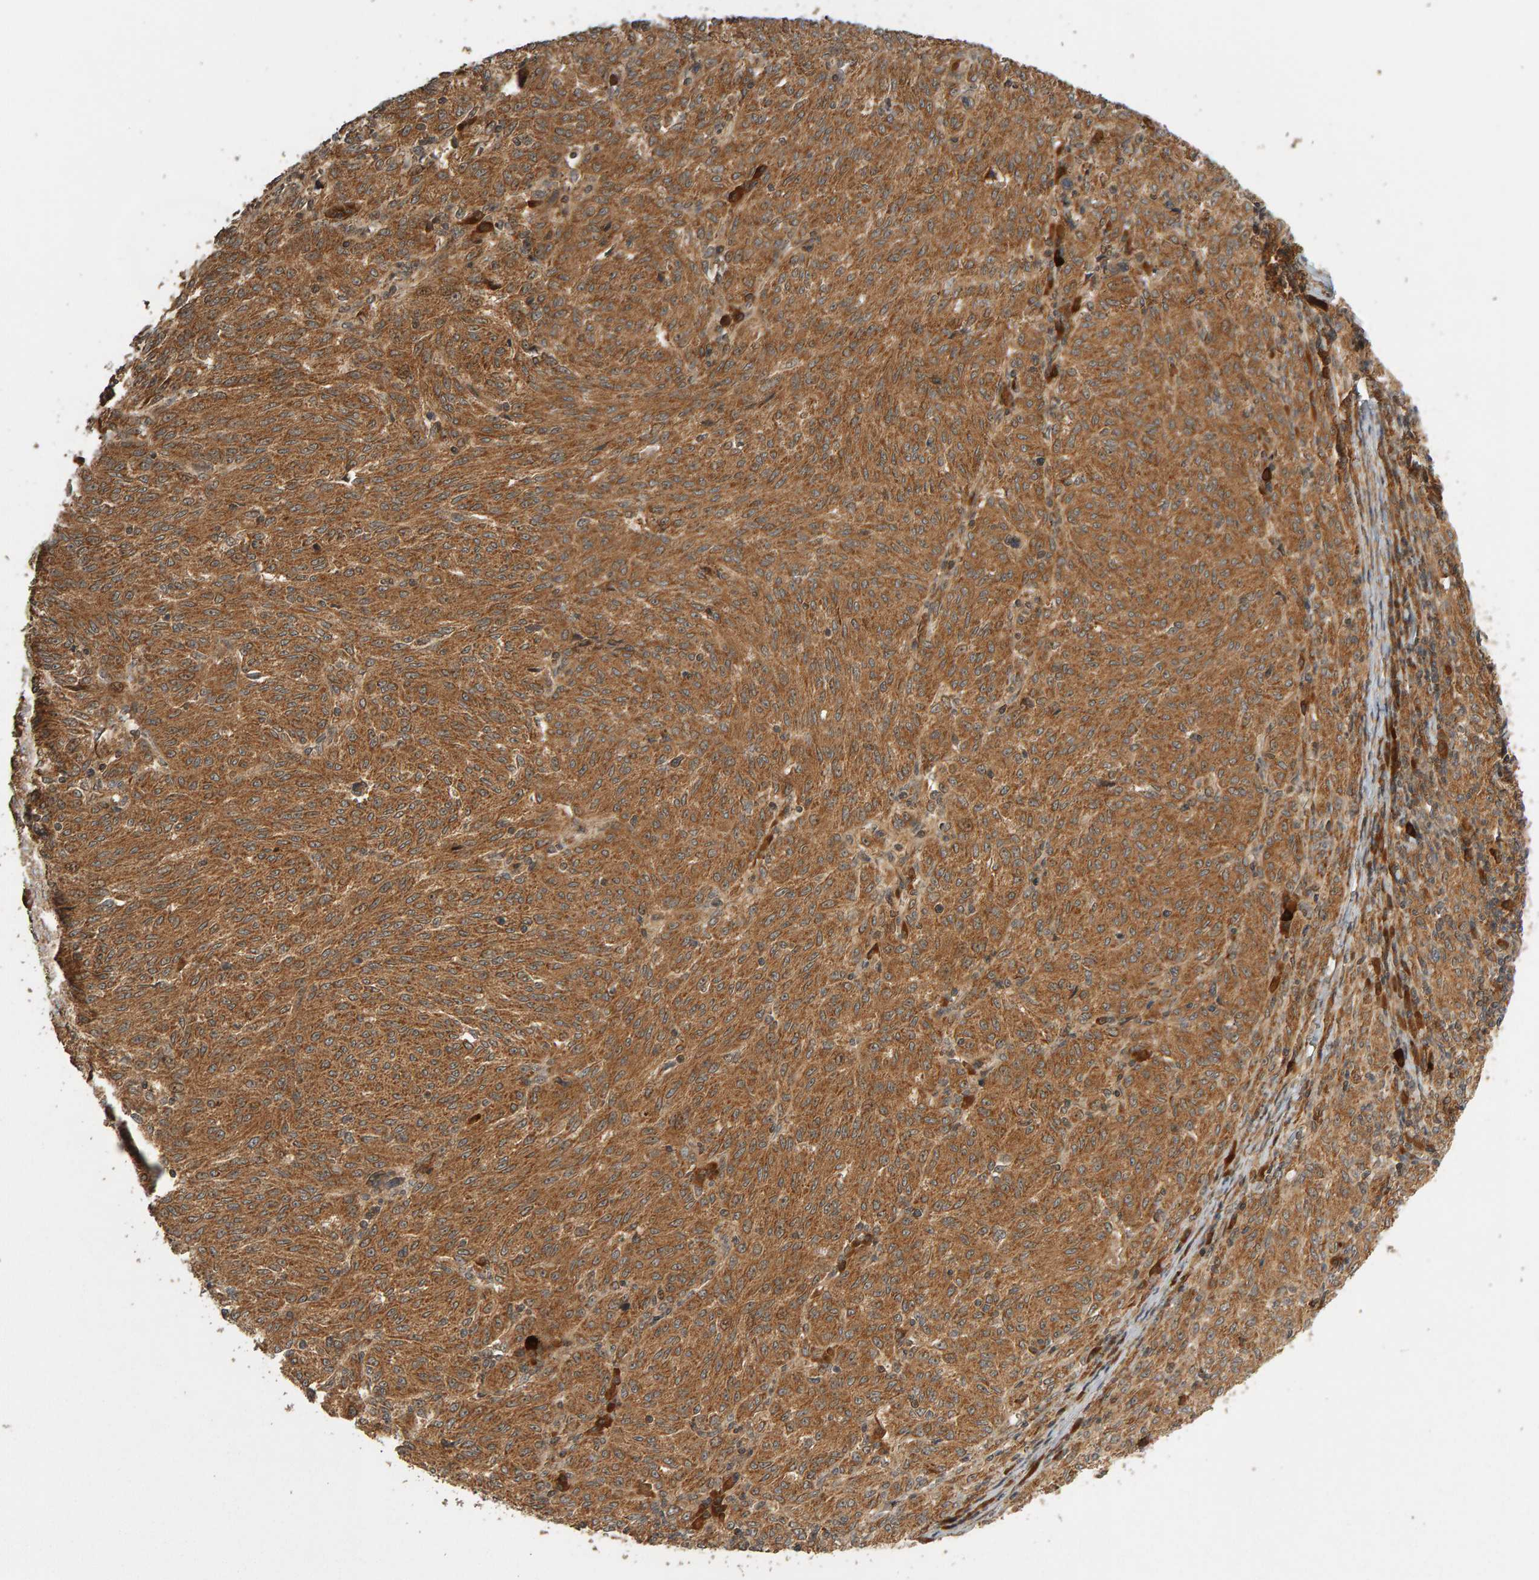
{"staining": {"intensity": "moderate", "quantity": ">75%", "location": "cytoplasmic/membranous"}, "tissue": "melanoma", "cell_type": "Tumor cells", "image_type": "cancer", "snomed": [{"axis": "morphology", "description": "Malignant melanoma, NOS"}, {"axis": "topography", "description": "Skin"}], "caption": "Immunohistochemical staining of human malignant melanoma displays medium levels of moderate cytoplasmic/membranous expression in approximately >75% of tumor cells.", "gene": "ZFAND1", "patient": {"sex": "female", "age": 72}}